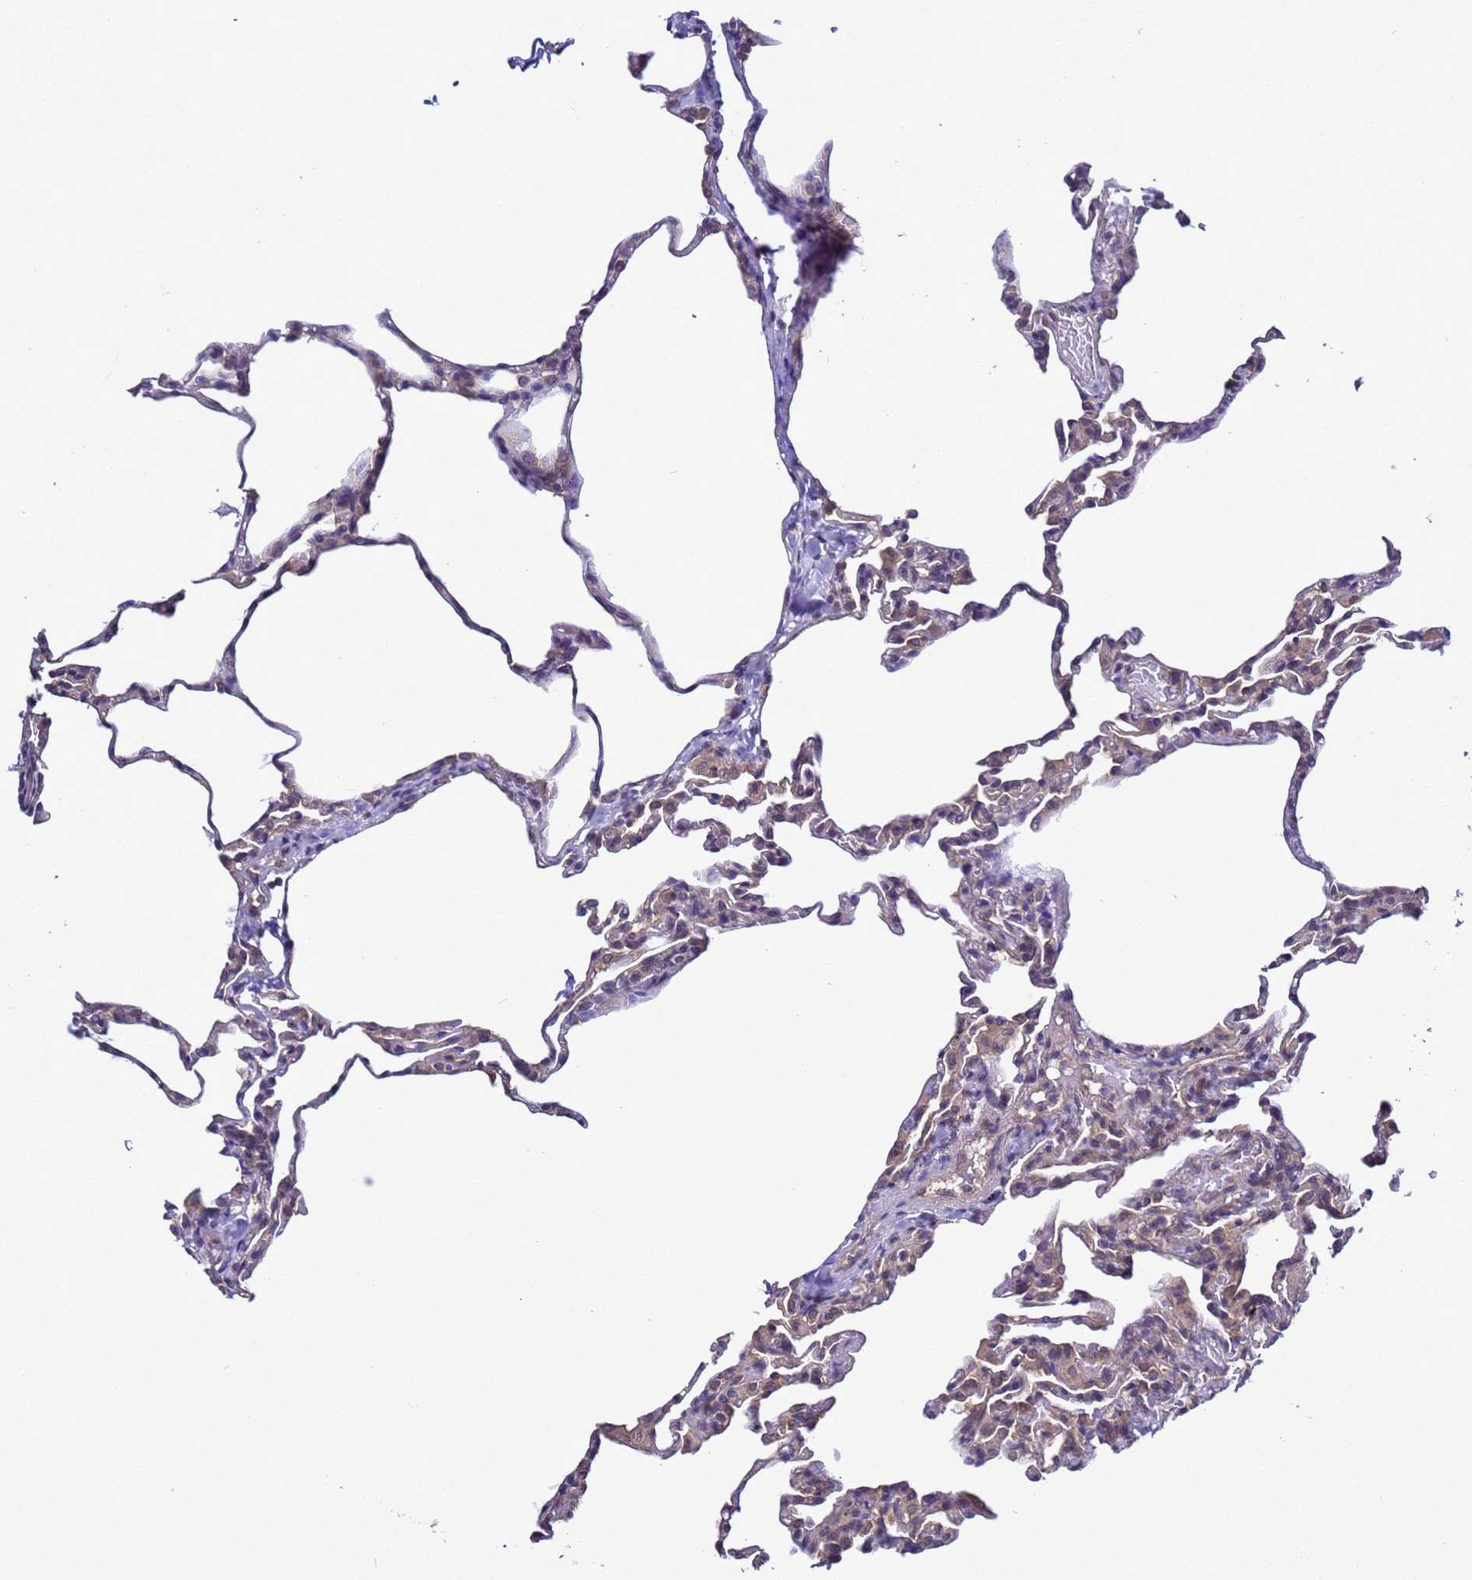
{"staining": {"intensity": "weak", "quantity": "25%-75%", "location": "cytoplasmic/membranous"}, "tissue": "lung", "cell_type": "Alveolar cells", "image_type": "normal", "snomed": [{"axis": "morphology", "description": "Normal tissue, NOS"}, {"axis": "topography", "description": "Lung"}], "caption": "Immunohistochemistry (IHC) histopathology image of normal lung stained for a protein (brown), which displays low levels of weak cytoplasmic/membranous staining in about 25%-75% of alveolar cells.", "gene": "ZFP69B", "patient": {"sex": "male", "age": 20}}